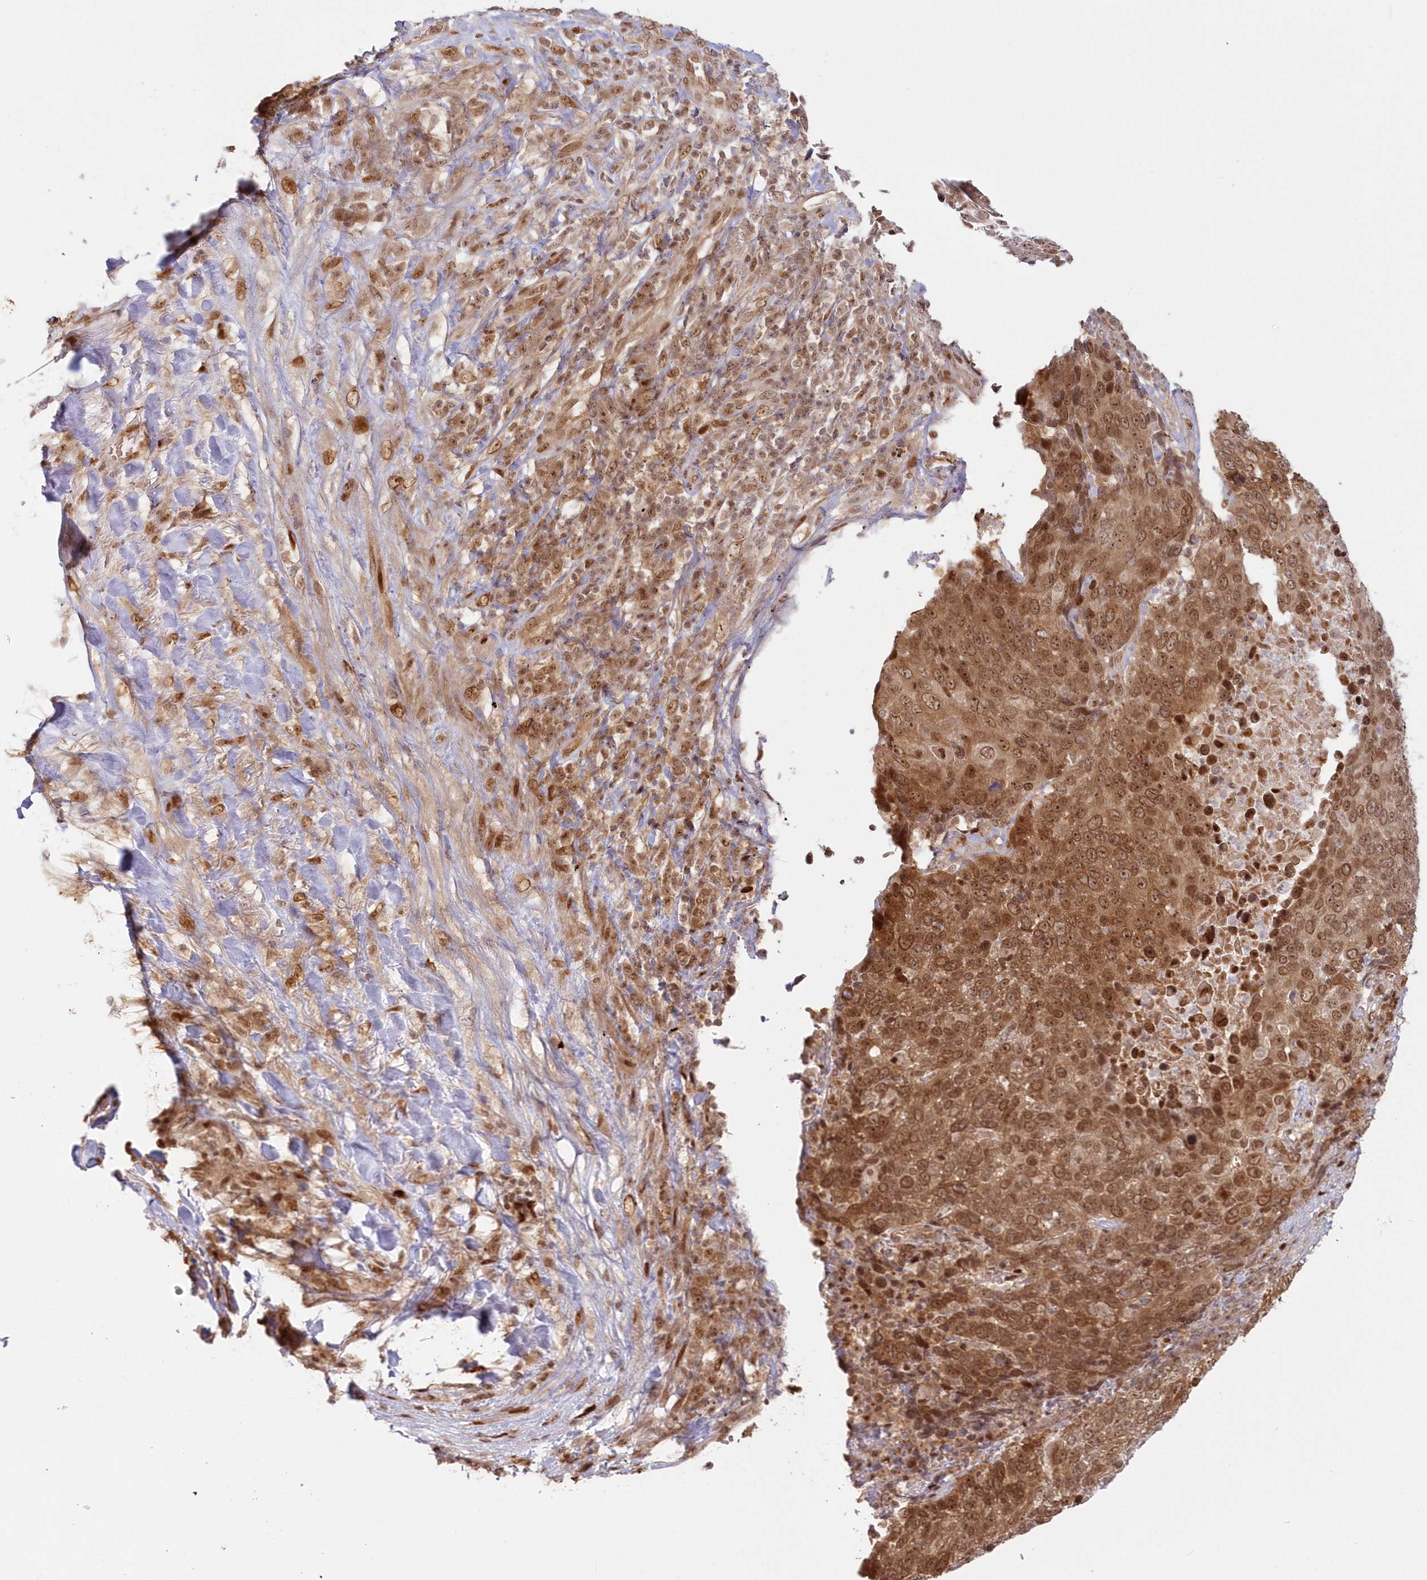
{"staining": {"intensity": "moderate", "quantity": ">75%", "location": "cytoplasmic/membranous,nuclear"}, "tissue": "lung cancer", "cell_type": "Tumor cells", "image_type": "cancer", "snomed": [{"axis": "morphology", "description": "Squamous cell carcinoma, NOS"}, {"axis": "topography", "description": "Lung"}], "caption": "Immunohistochemistry photomicrograph of human squamous cell carcinoma (lung) stained for a protein (brown), which exhibits medium levels of moderate cytoplasmic/membranous and nuclear expression in approximately >75% of tumor cells.", "gene": "TOGARAM2", "patient": {"sex": "male", "age": 66}}